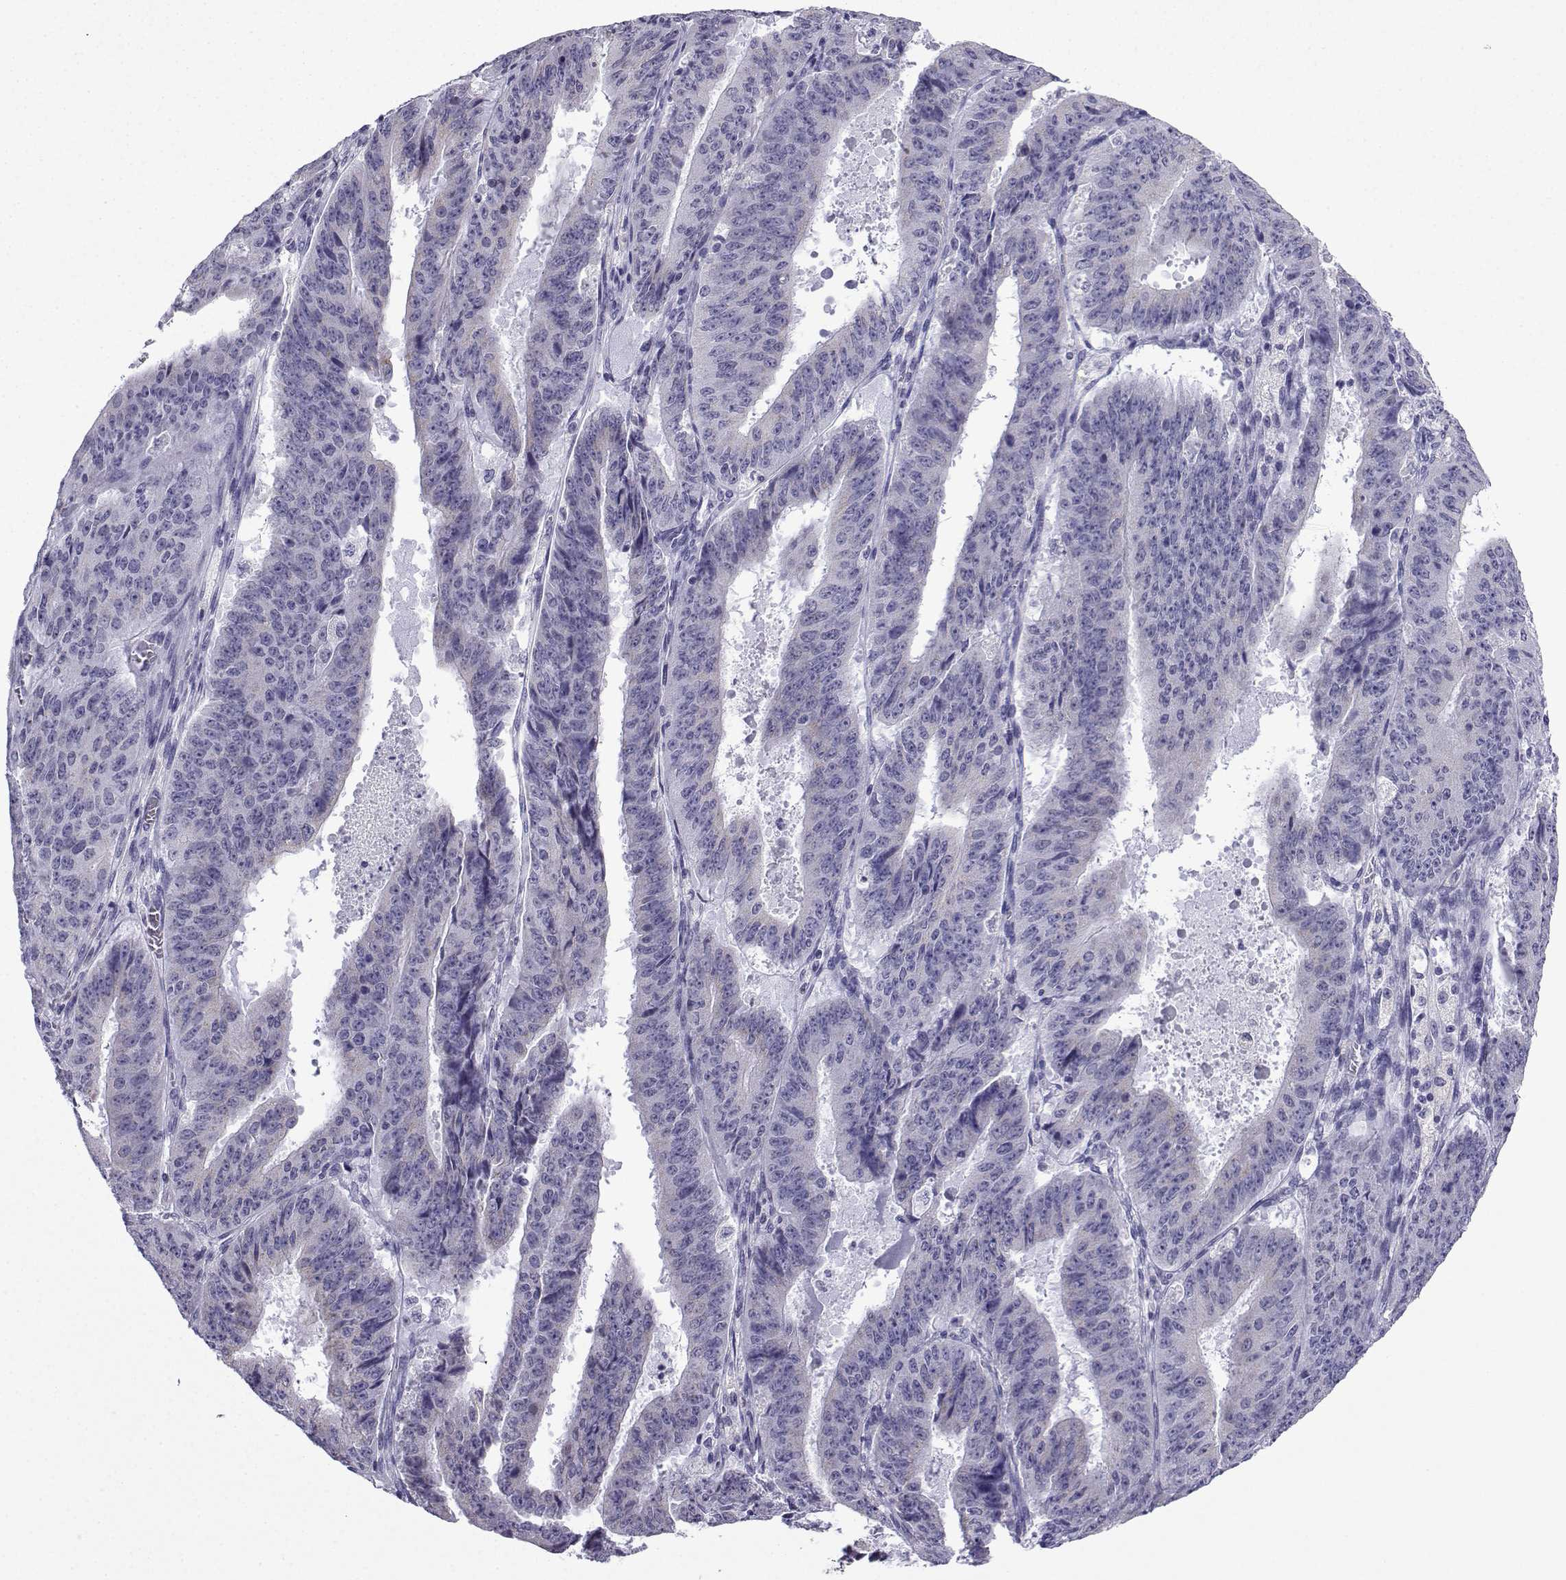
{"staining": {"intensity": "negative", "quantity": "none", "location": "none"}, "tissue": "ovarian cancer", "cell_type": "Tumor cells", "image_type": "cancer", "snomed": [{"axis": "morphology", "description": "Carcinoma, endometroid"}, {"axis": "topography", "description": "Ovary"}], "caption": "Immunohistochemistry (IHC) image of neoplastic tissue: ovarian cancer stained with DAB (3,3'-diaminobenzidine) exhibits no significant protein expression in tumor cells.", "gene": "ACRBP", "patient": {"sex": "female", "age": 42}}